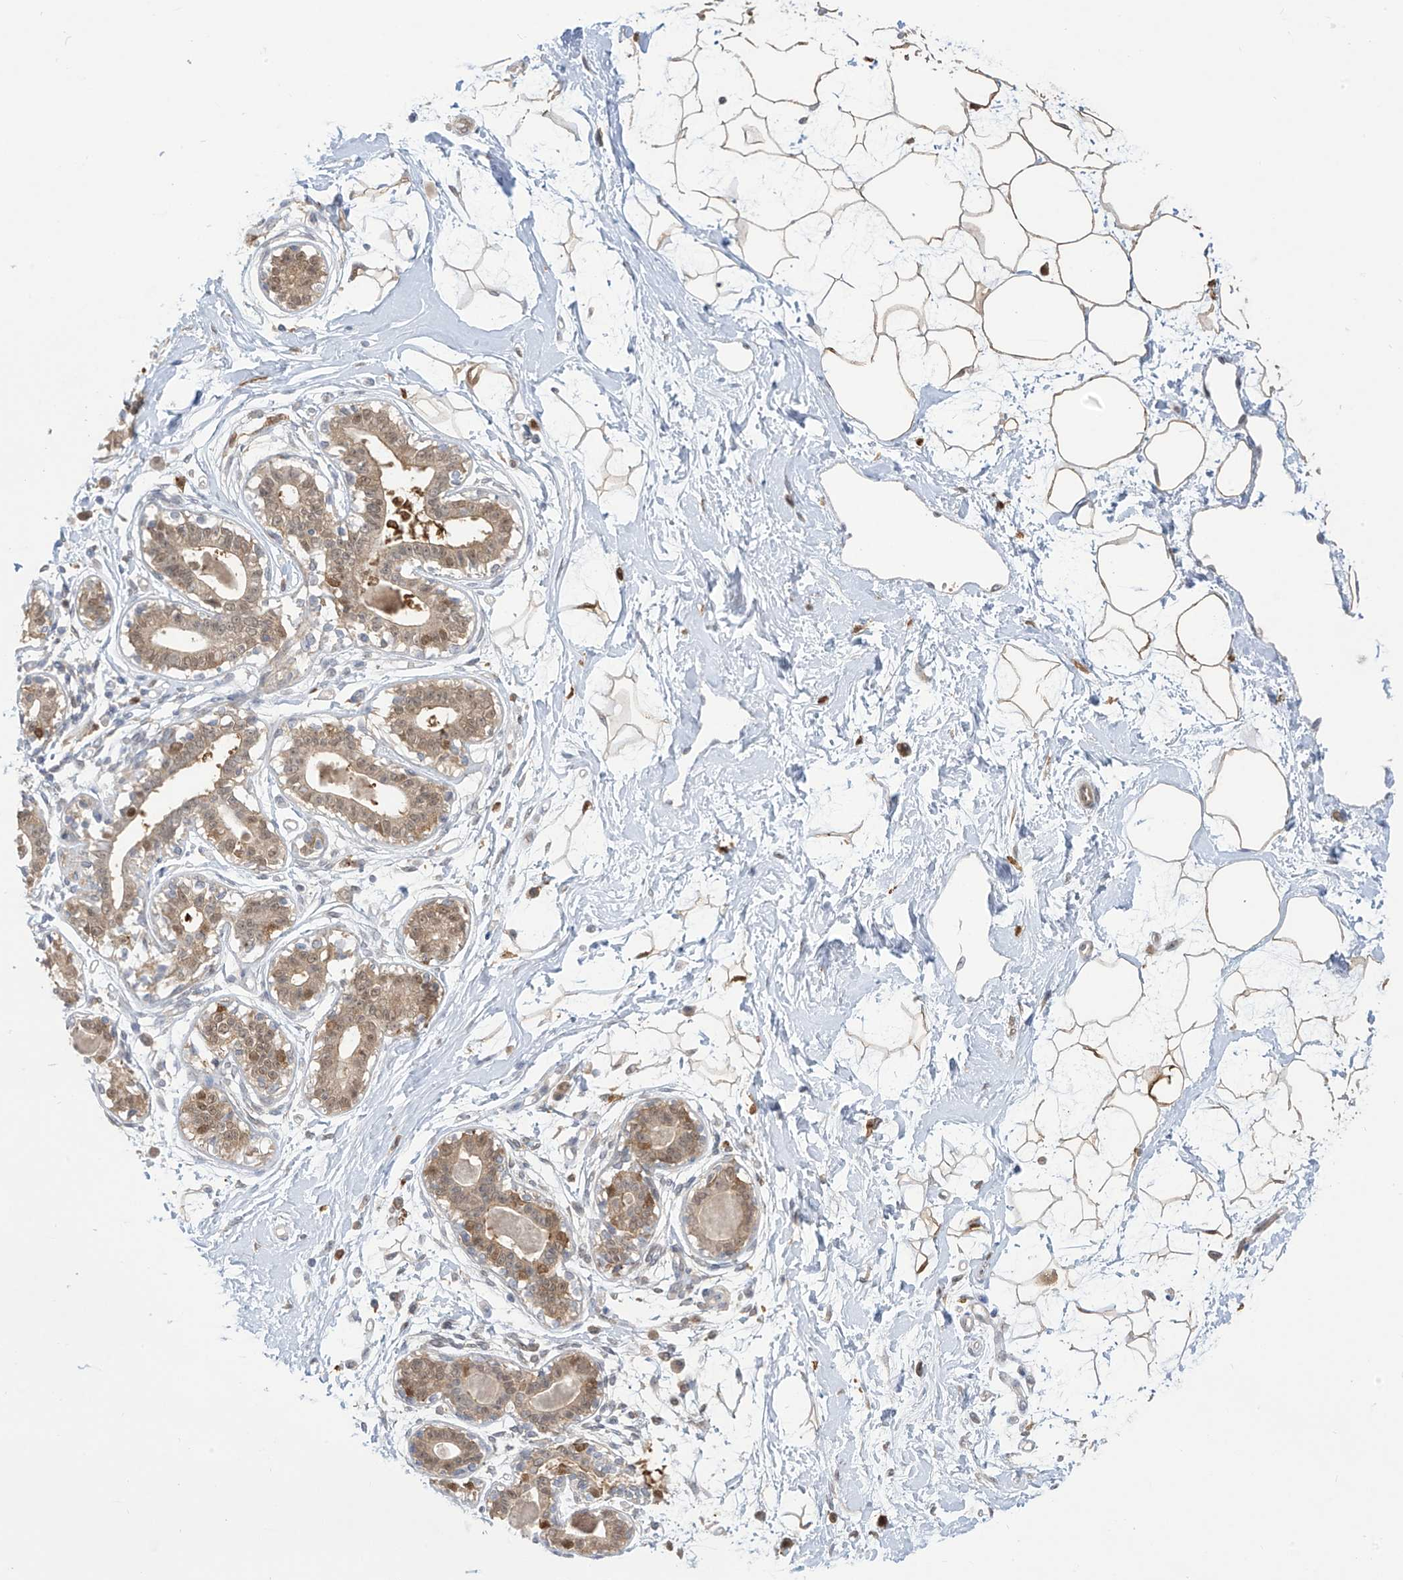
{"staining": {"intensity": "moderate", "quantity": ">75%", "location": "cytoplasmic/membranous"}, "tissue": "breast", "cell_type": "Adipocytes", "image_type": "normal", "snomed": [{"axis": "morphology", "description": "Normal tissue, NOS"}, {"axis": "topography", "description": "Breast"}], "caption": "Breast stained with a brown dye shows moderate cytoplasmic/membranous positive expression in about >75% of adipocytes.", "gene": "IDH1", "patient": {"sex": "female", "age": 45}}